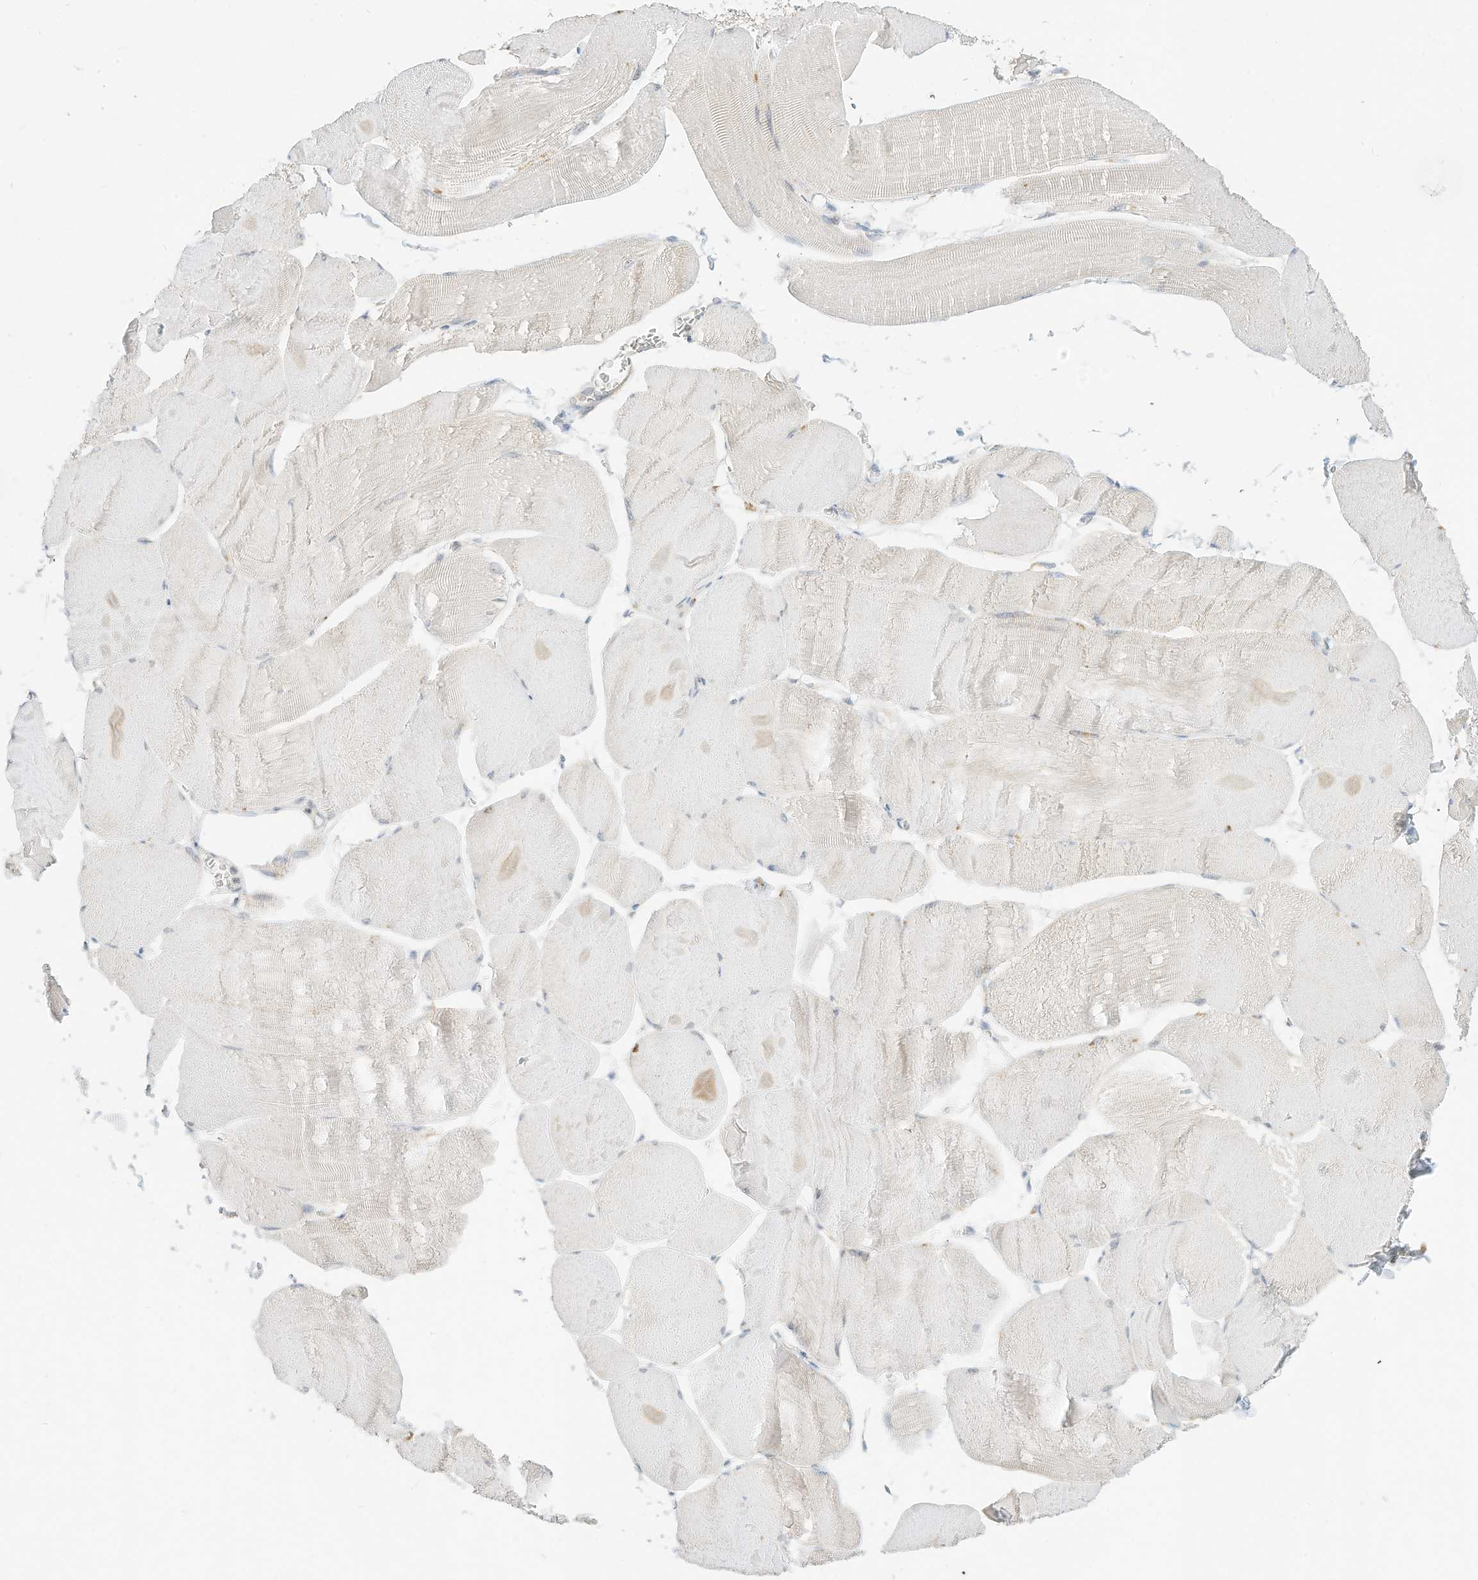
{"staining": {"intensity": "negative", "quantity": "none", "location": "none"}, "tissue": "skeletal muscle", "cell_type": "Myocytes", "image_type": "normal", "snomed": [{"axis": "morphology", "description": "Normal tissue, NOS"}, {"axis": "morphology", "description": "Basal cell carcinoma"}, {"axis": "topography", "description": "Skeletal muscle"}], "caption": "A high-resolution histopathology image shows immunohistochemistry staining of benign skeletal muscle, which shows no significant staining in myocytes.", "gene": "STT3A", "patient": {"sex": "female", "age": 64}}